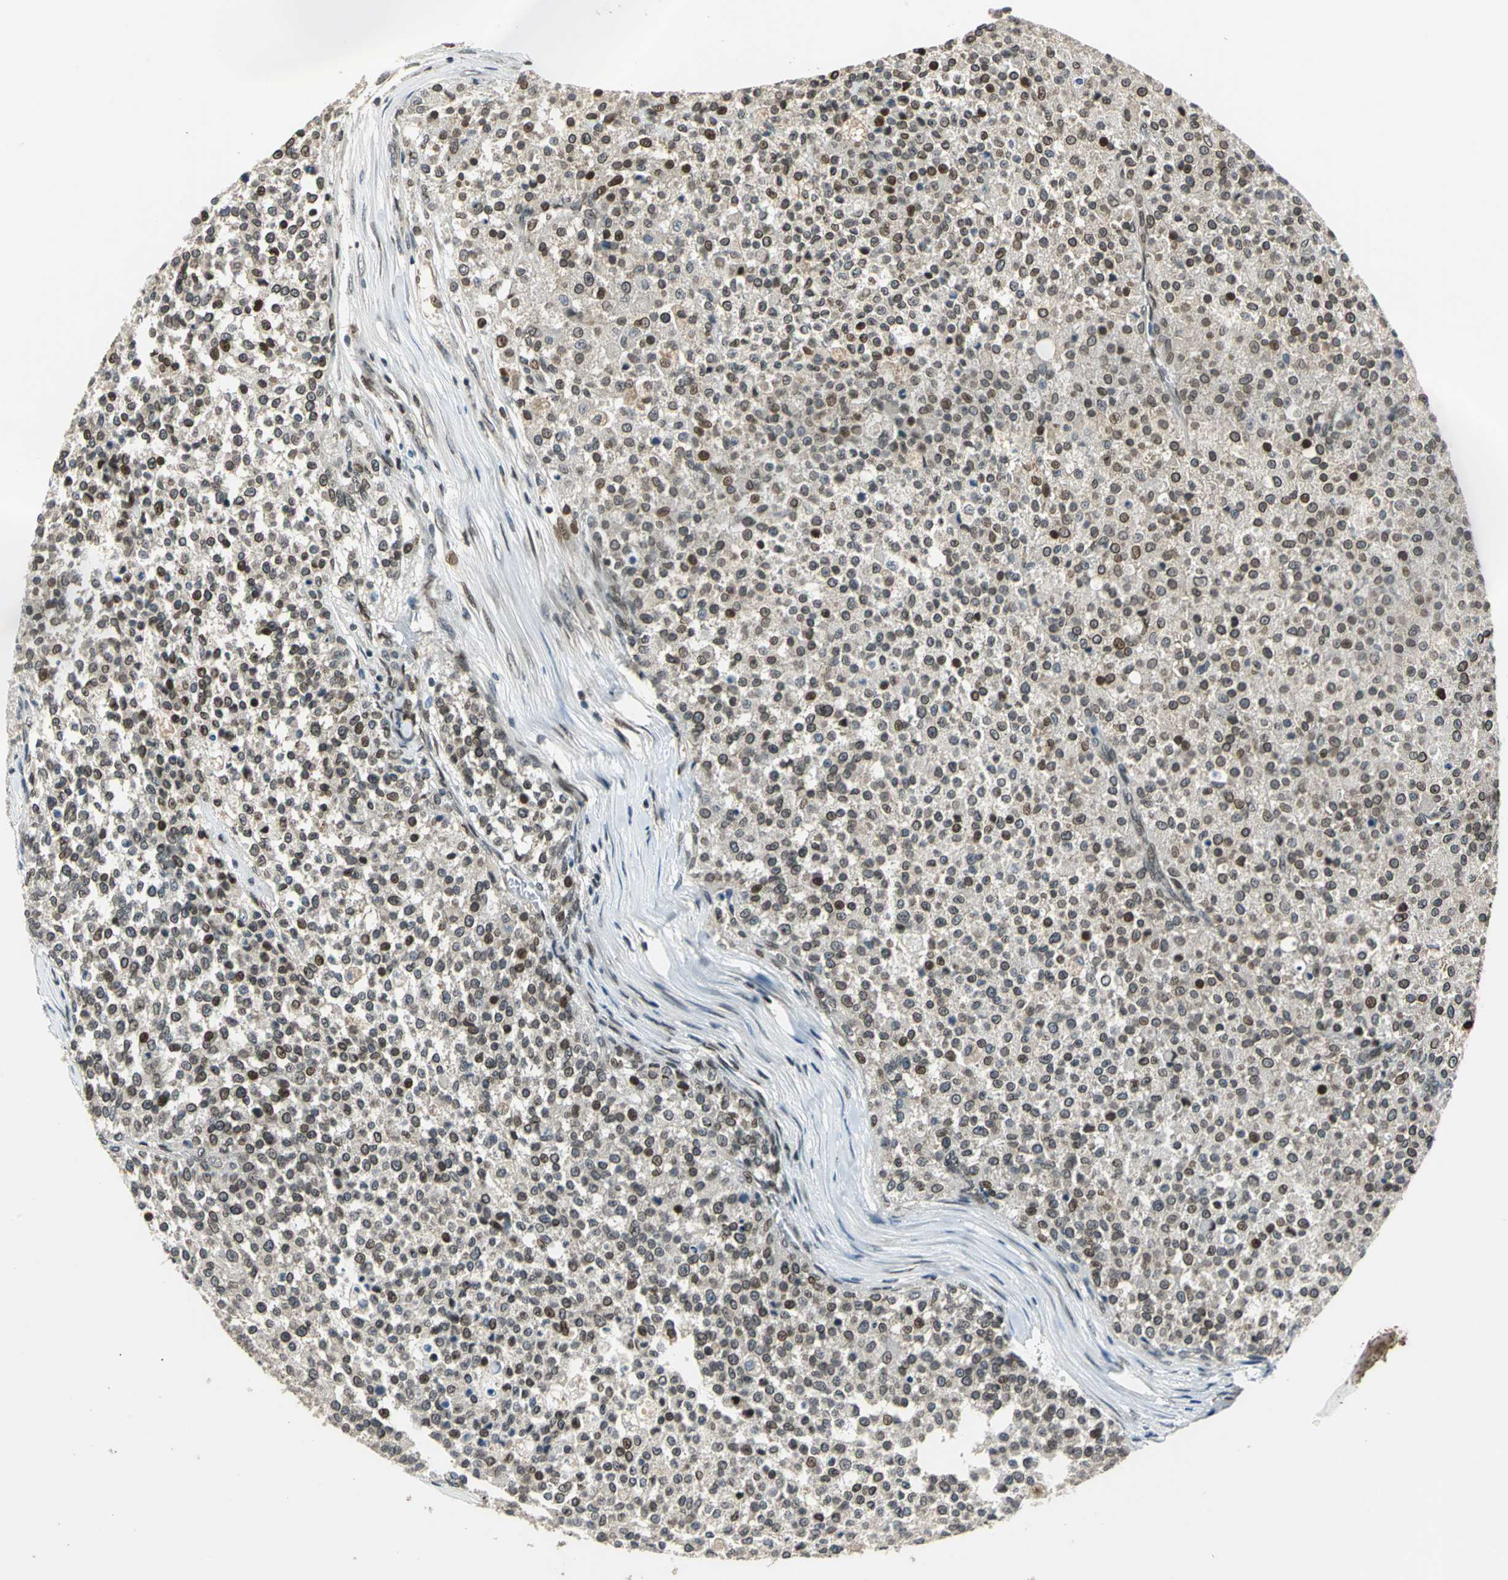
{"staining": {"intensity": "moderate", "quantity": "25%-75%", "location": "cytoplasmic/membranous,nuclear"}, "tissue": "testis cancer", "cell_type": "Tumor cells", "image_type": "cancer", "snomed": [{"axis": "morphology", "description": "Seminoma, NOS"}, {"axis": "topography", "description": "Testis"}], "caption": "Moderate cytoplasmic/membranous and nuclear staining for a protein is identified in about 25%-75% of tumor cells of testis cancer using immunohistochemistry (IHC).", "gene": "BRIP1", "patient": {"sex": "male", "age": 59}}